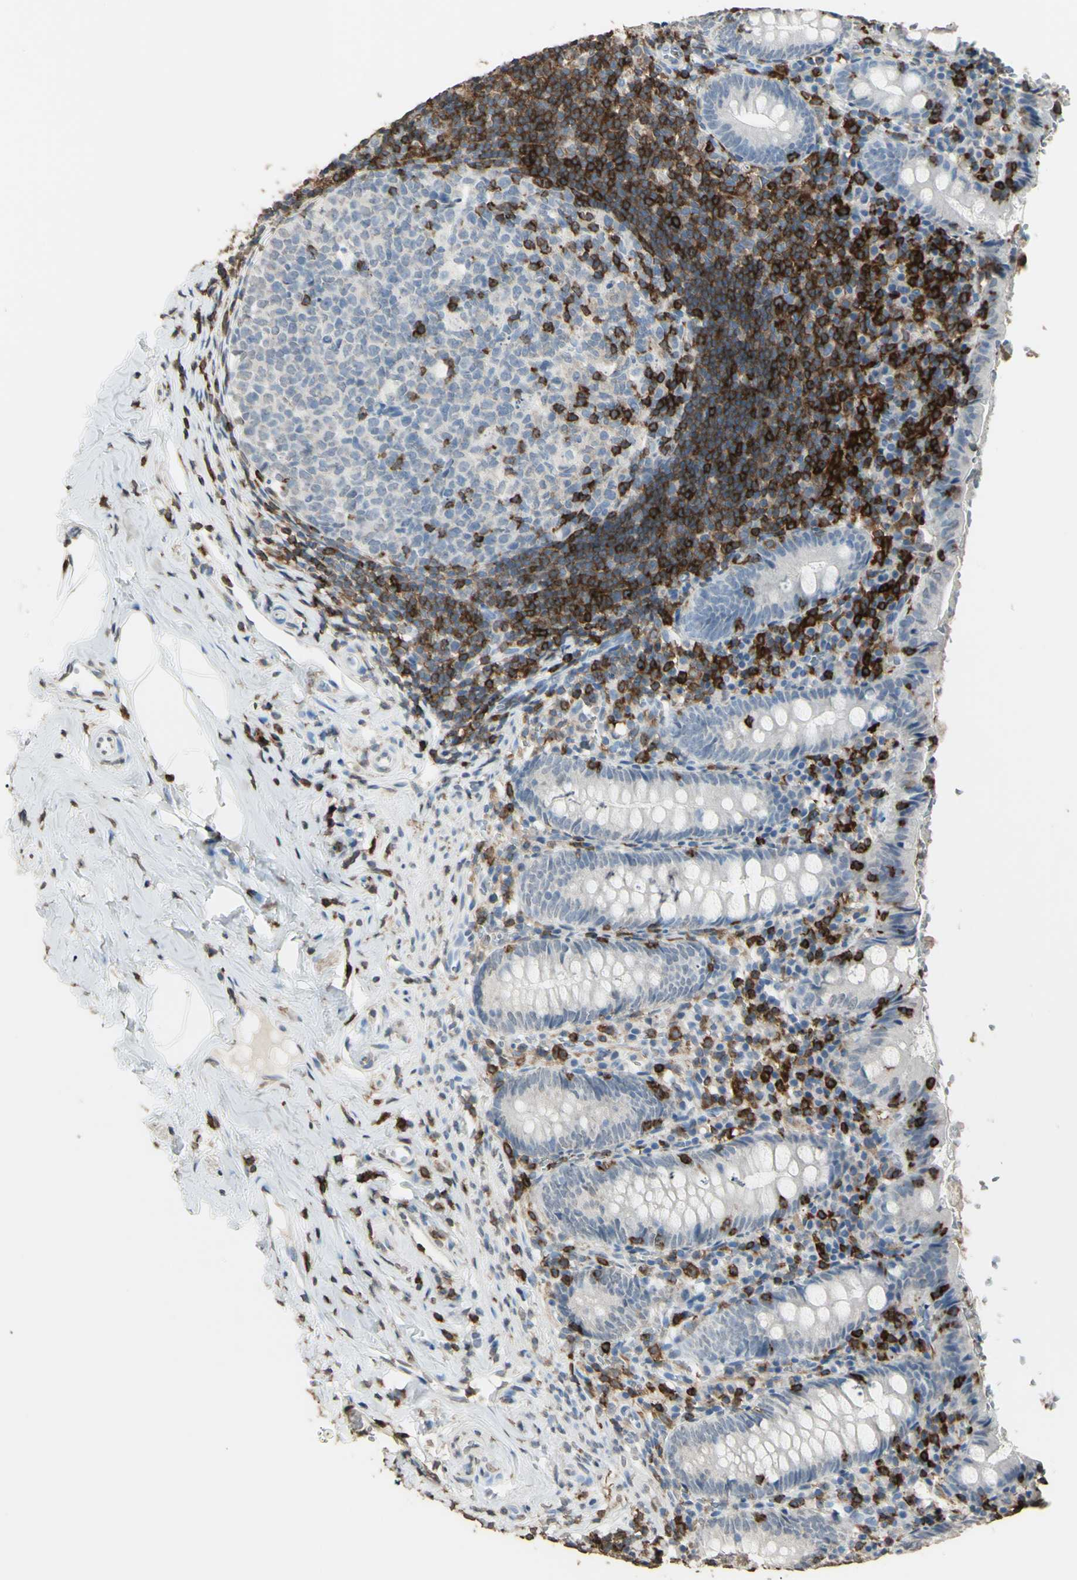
{"staining": {"intensity": "negative", "quantity": "none", "location": "none"}, "tissue": "appendix", "cell_type": "Glandular cells", "image_type": "normal", "snomed": [{"axis": "morphology", "description": "Normal tissue, NOS"}, {"axis": "topography", "description": "Appendix"}], "caption": "DAB immunohistochemical staining of benign appendix reveals no significant positivity in glandular cells.", "gene": "PSTPIP1", "patient": {"sex": "female", "age": 10}}